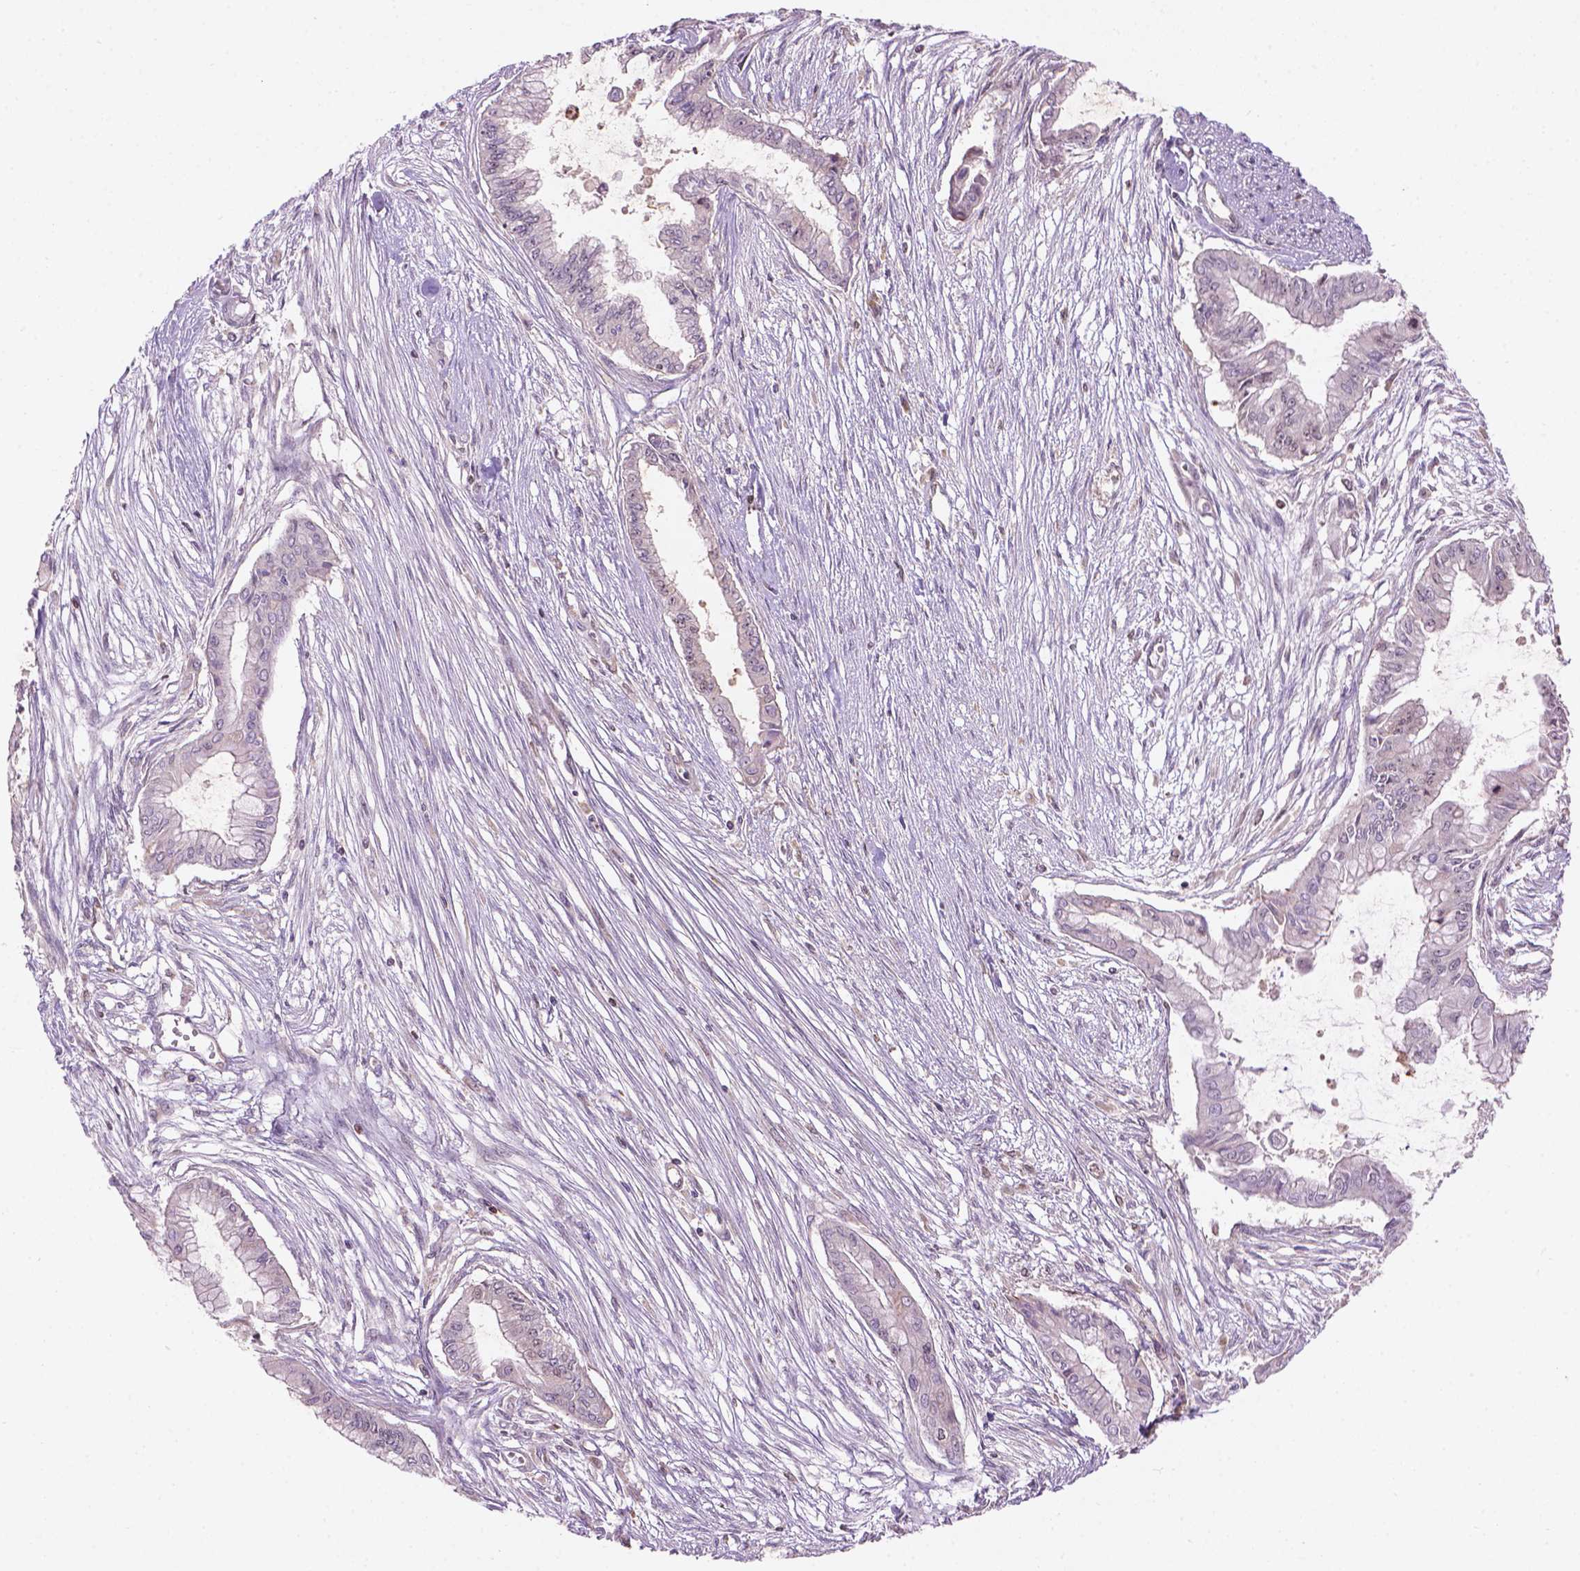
{"staining": {"intensity": "weak", "quantity": "<25%", "location": "nuclear"}, "tissue": "pancreatic cancer", "cell_type": "Tumor cells", "image_type": "cancer", "snomed": [{"axis": "morphology", "description": "Adenocarcinoma, NOS"}, {"axis": "topography", "description": "Pancreas"}], "caption": "Adenocarcinoma (pancreatic) was stained to show a protein in brown. There is no significant expression in tumor cells.", "gene": "SMC2", "patient": {"sex": "female", "age": 68}}